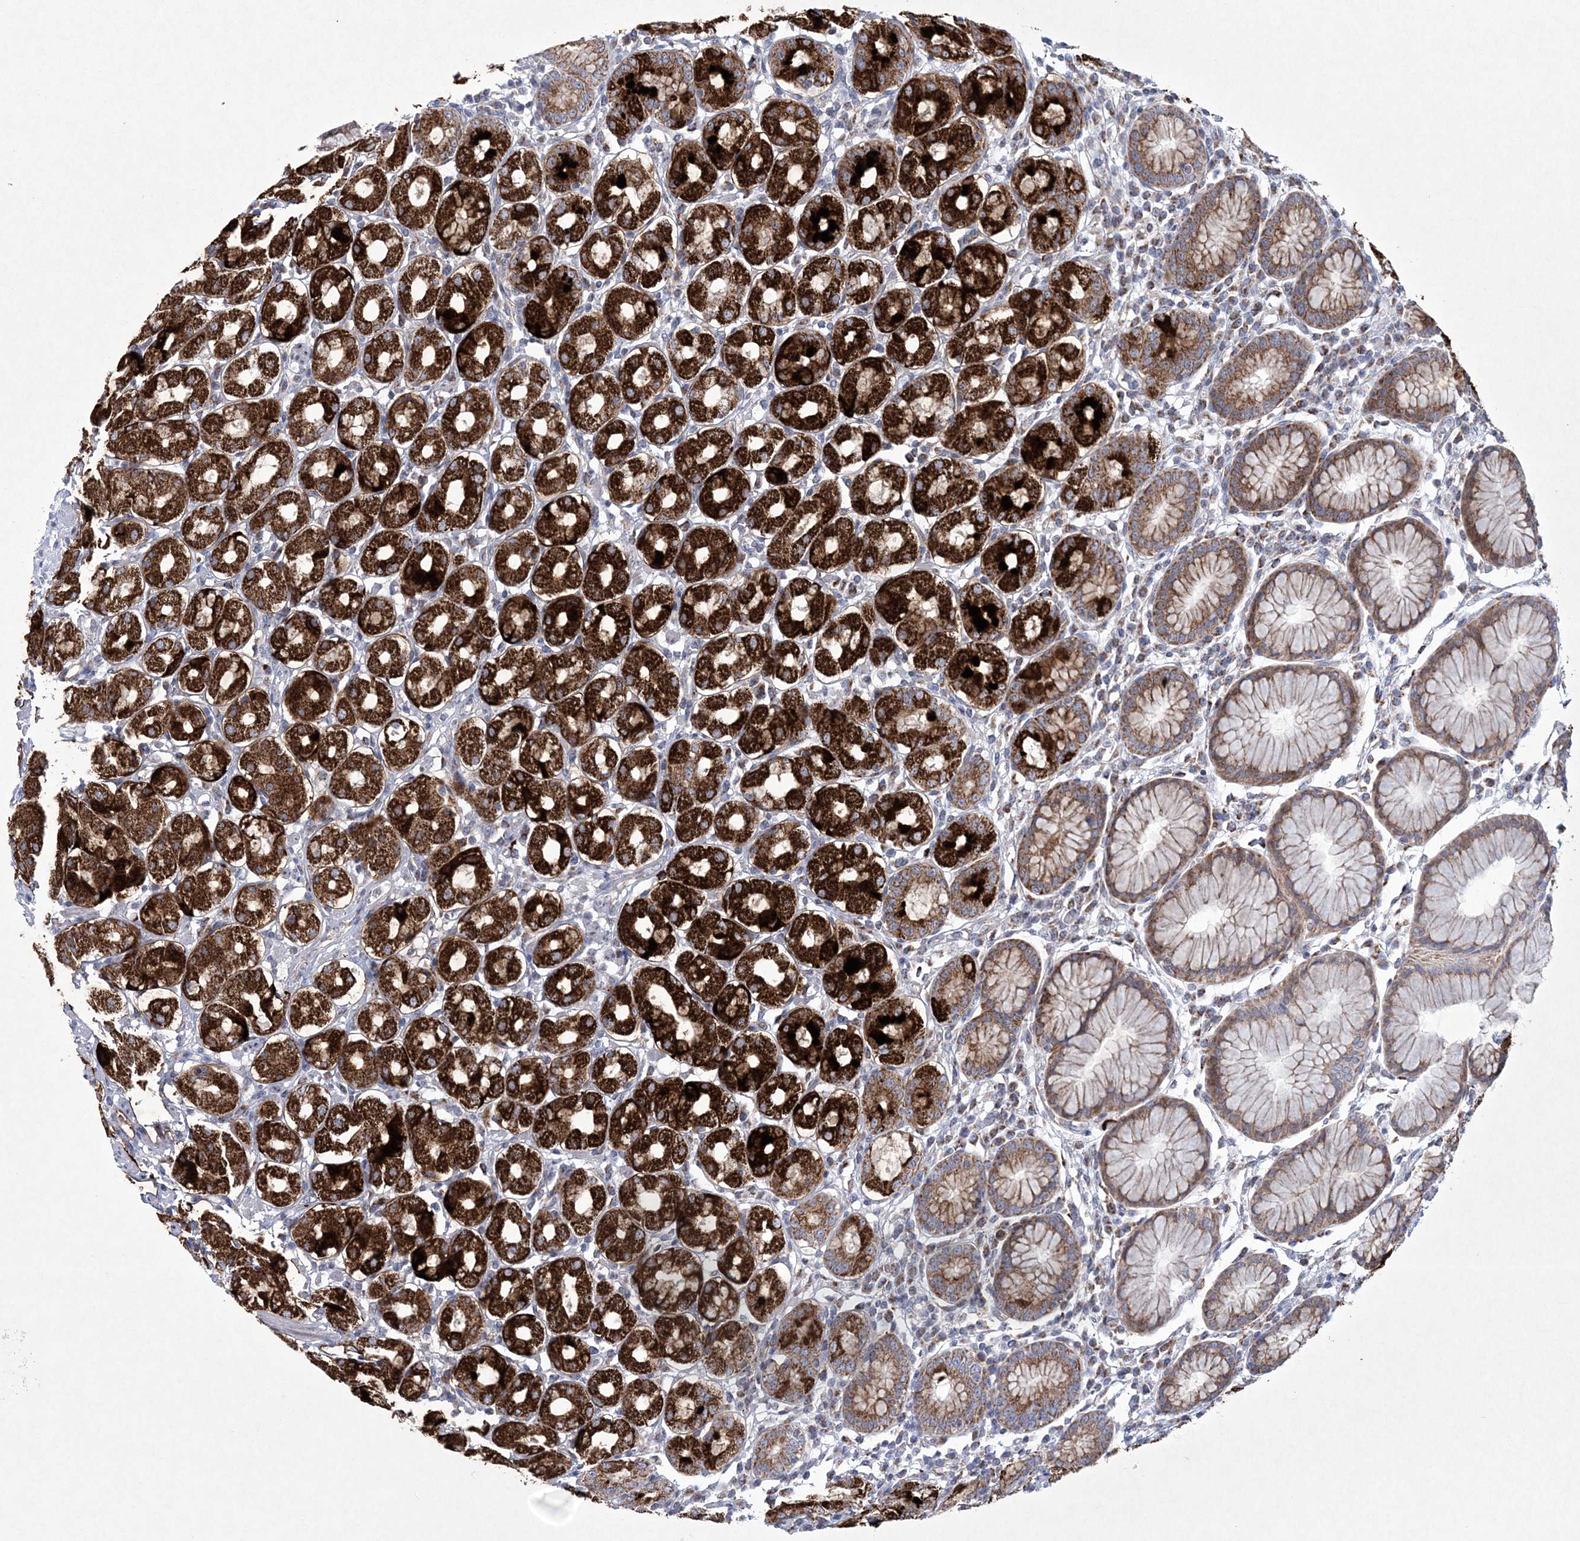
{"staining": {"intensity": "strong", "quantity": ">75%", "location": "cytoplasmic/membranous"}, "tissue": "stomach", "cell_type": "Glandular cells", "image_type": "normal", "snomed": [{"axis": "morphology", "description": "Normal tissue, NOS"}, {"axis": "topography", "description": "Stomach"}, {"axis": "topography", "description": "Stomach, lower"}], "caption": "Immunohistochemical staining of unremarkable stomach reveals strong cytoplasmic/membranous protein expression in approximately >75% of glandular cells.", "gene": "CES4A", "patient": {"sex": "female", "age": 56}}